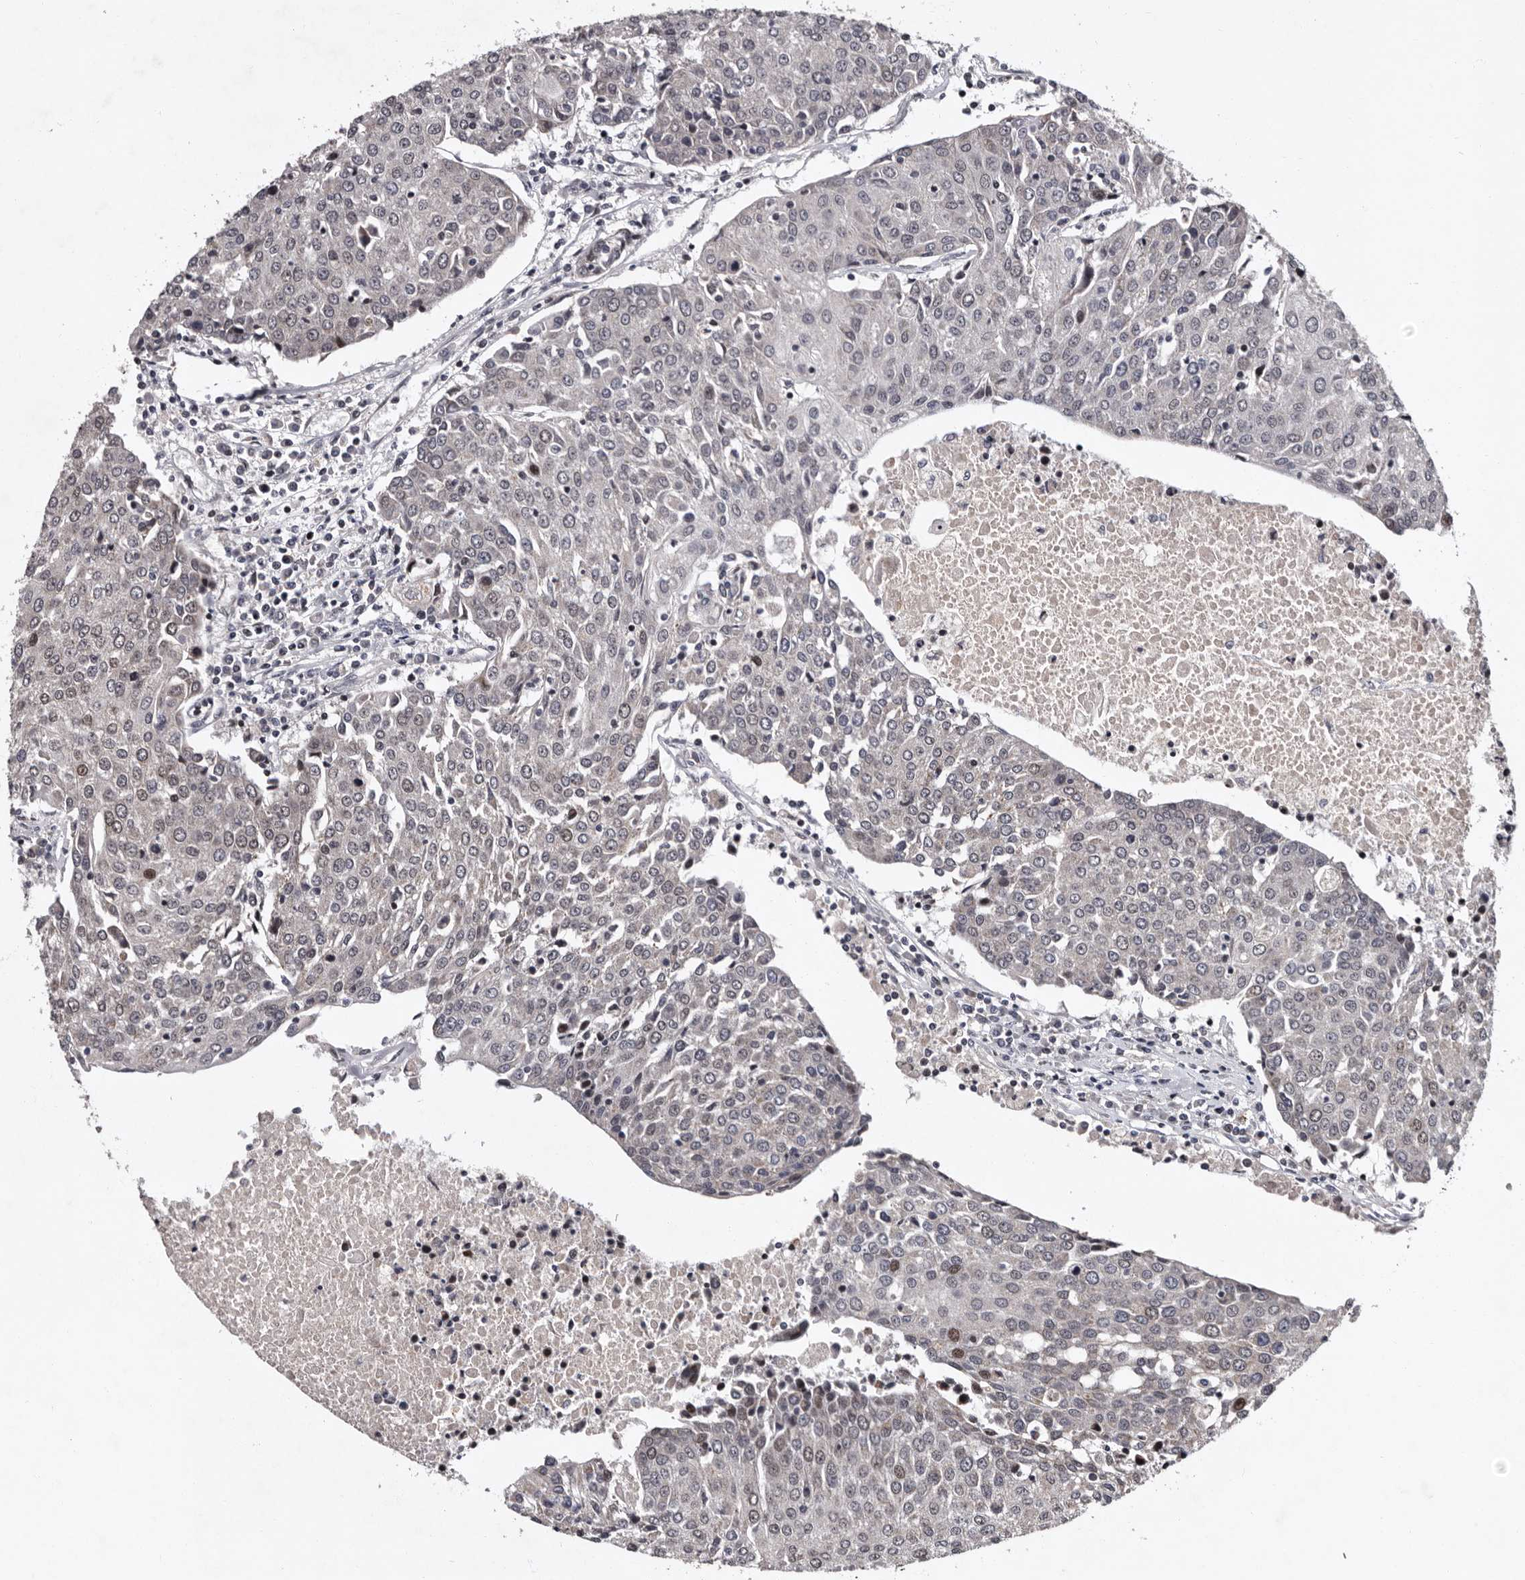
{"staining": {"intensity": "negative", "quantity": "none", "location": "none"}, "tissue": "urothelial cancer", "cell_type": "Tumor cells", "image_type": "cancer", "snomed": [{"axis": "morphology", "description": "Urothelial carcinoma, High grade"}, {"axis": "topography", "description": "Urinary bladder"}], "caption": "This is a micrograph of immunohistochemistry staining of urothelial cancer, which shows no positivity in tumor cells.", "gene": "TNKS", "patient": {"sex": "female", "age": 85}}